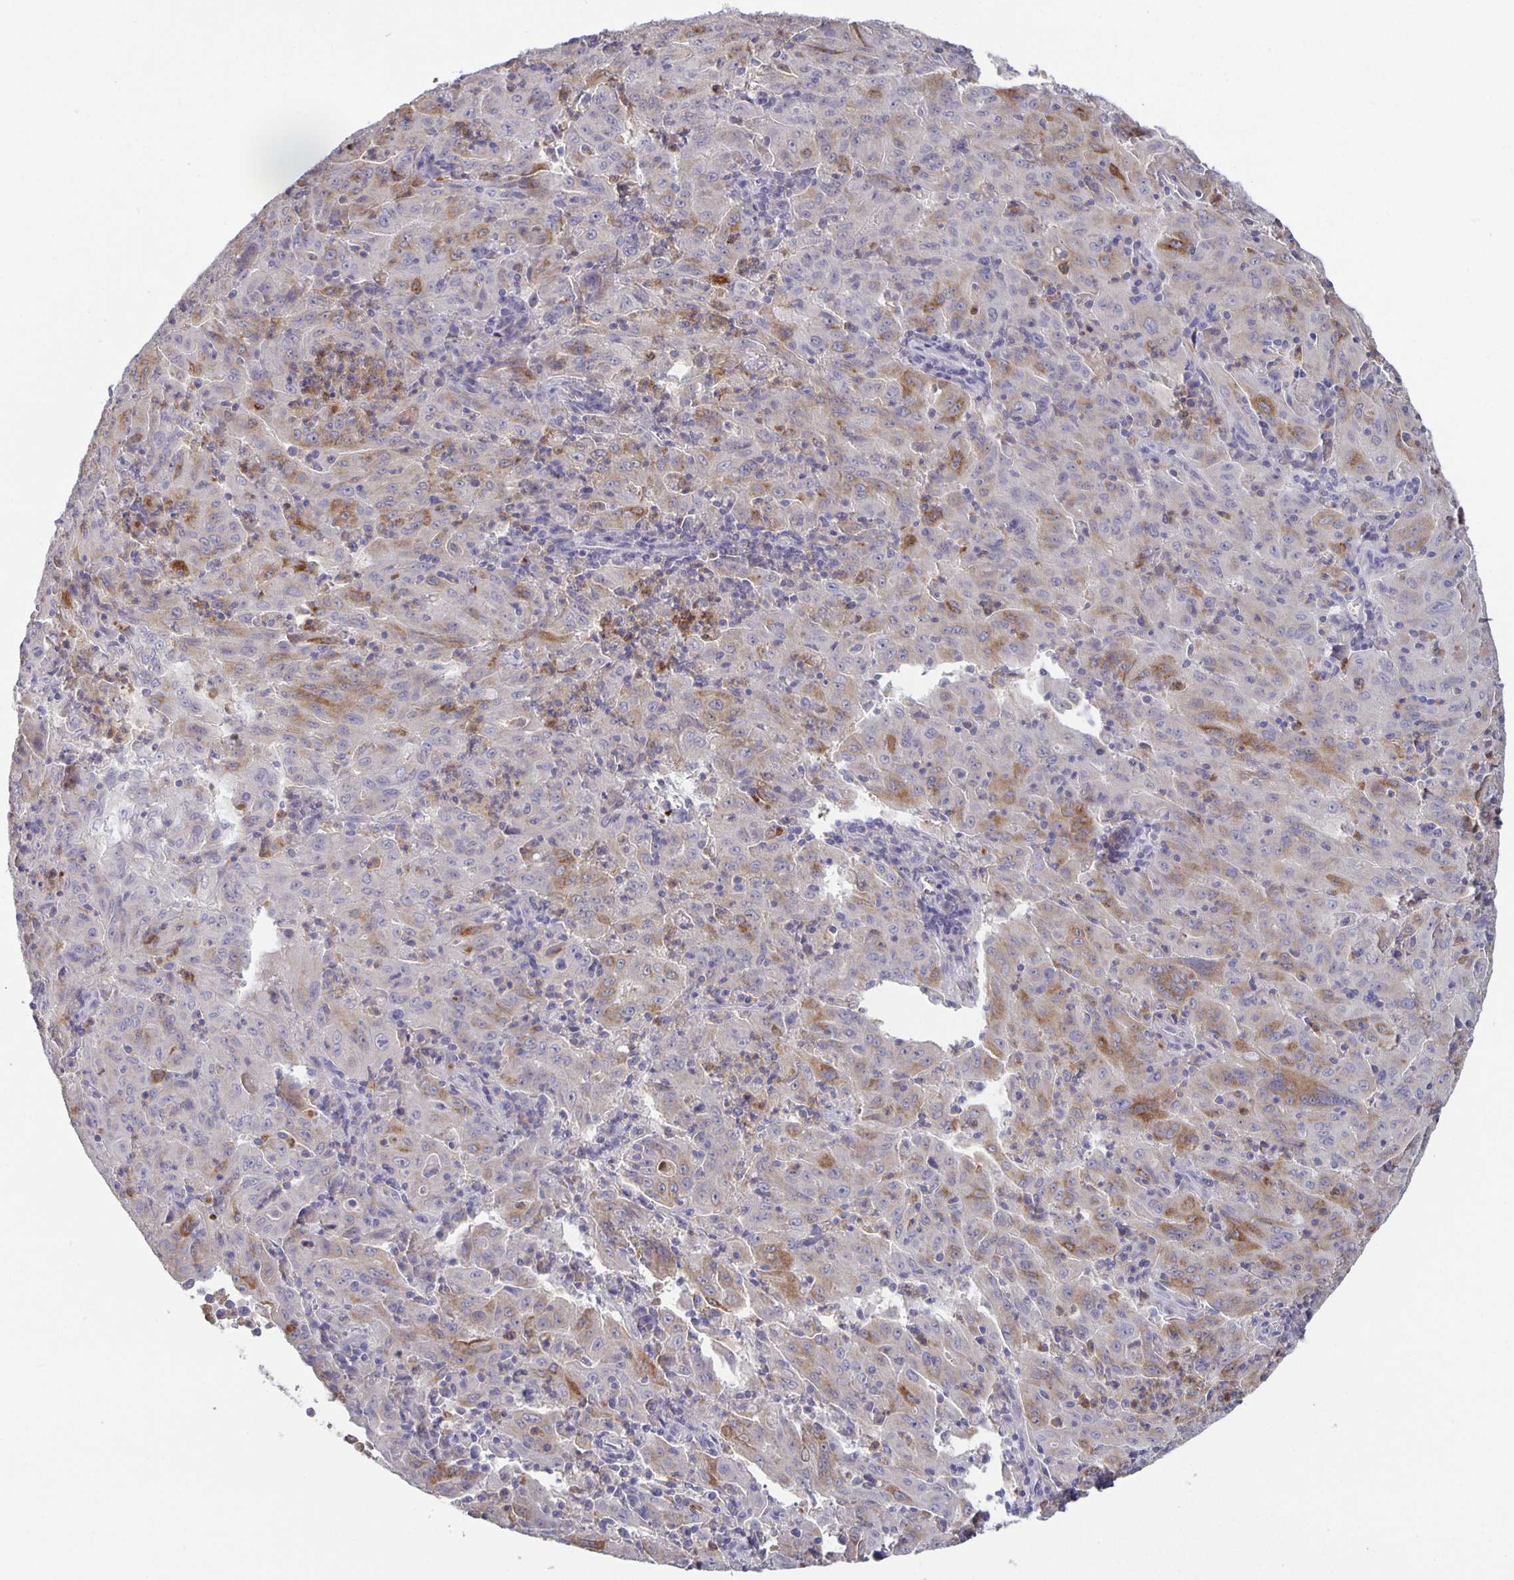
{"staining": {"intensity": "weak", "quantity": "<25%", "location": "cytoplasmic/membranous"}, "tissue": "pancreatic cancer", "cell_type": "Tumor cells", "image_type": "cancer", "snomed": [{"axis": "morphology", "description": "Adenocarcinoma, NOS"}, {"axis": "topography", "description": "Pancreas"}], "caption": "Adenocarcinoma (pancreatic) was stained to show a protein in brown. There is no significant staining in tumor cells.", "gene": "GDF15", "patient": {"sex": "male", "age": 63}}